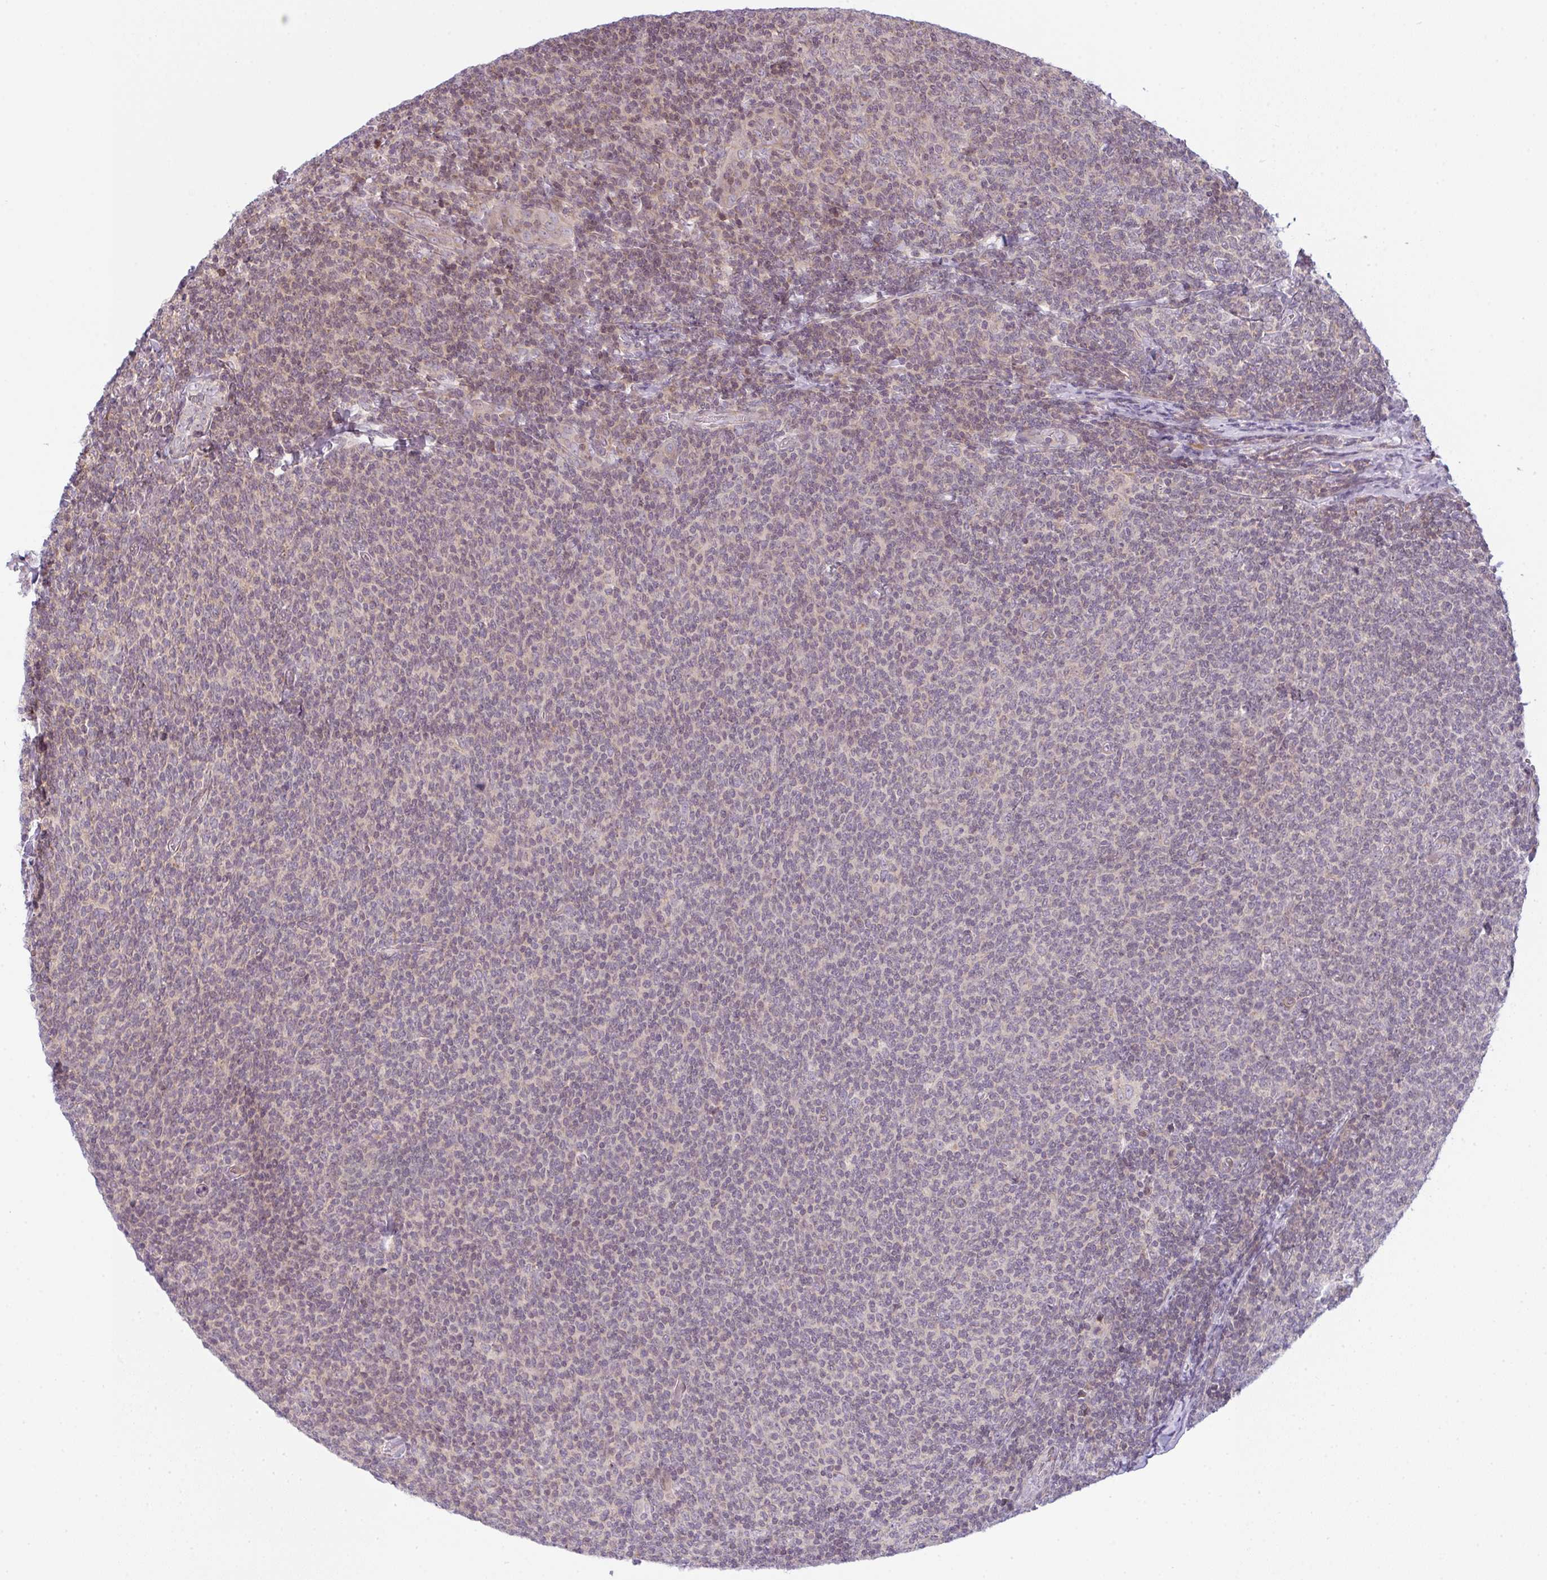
{"staining": {"intensity": "negative", "quantity": "none", "location": "none"}, "tissue": "lymphoma", "cell_type": "Tumor cells", "image_type": "cancer", "snomed": [{"axis": "morphology", "description": "Malignant lymphoma, non-Hodgkin's type, Low grade"}, {"axis": "topography", "description": "Lymph node"}], "caption": "The histopathology image exhibits no staining of tumor cells in malignant lymphoma, non-Hodgkin's type (low-grade).", "gene": "TMEM237", "patient": {"sex": "male", "age": 52}}